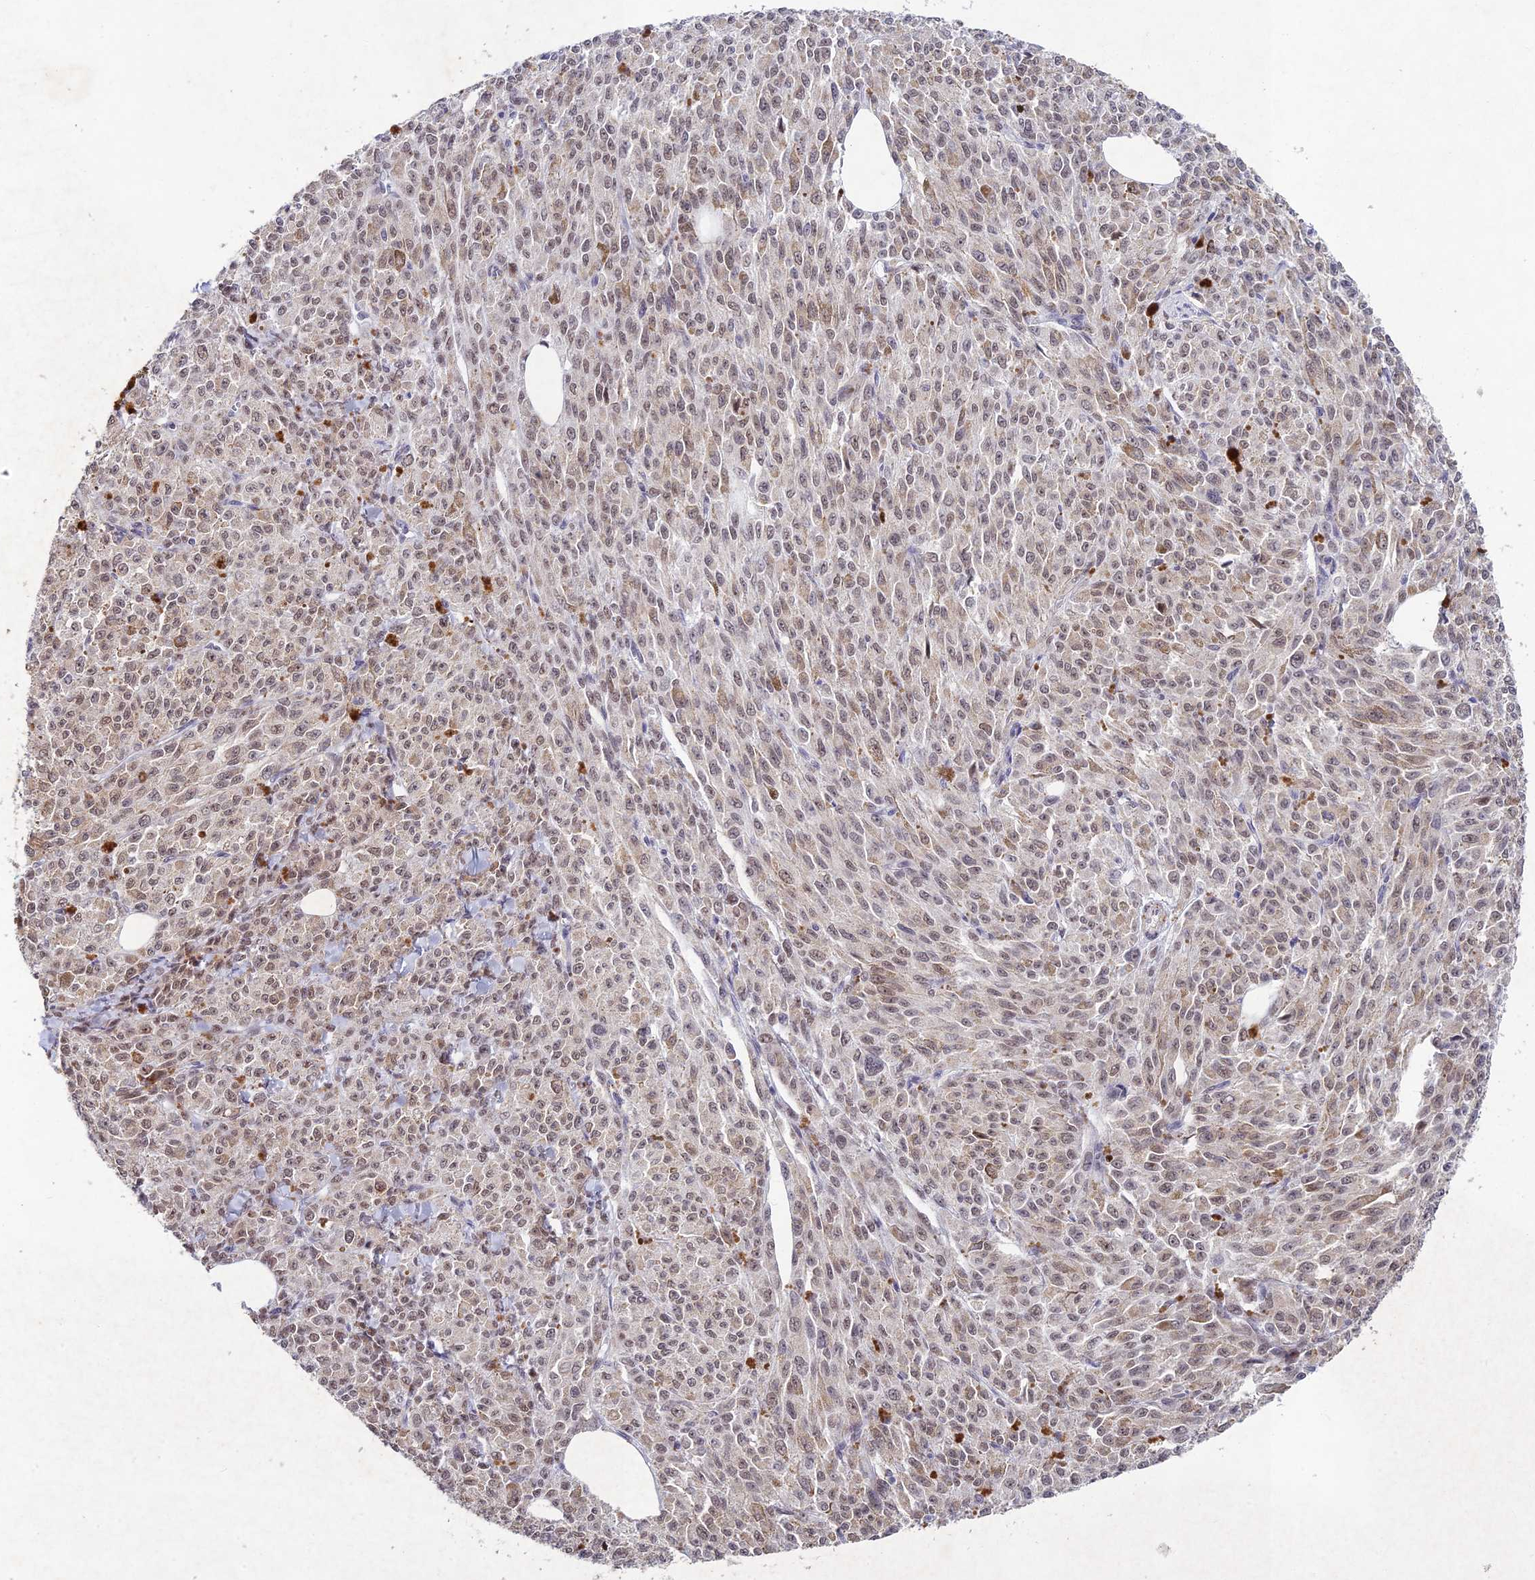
{"staining": {"intensity": "weak", "quantity": "25%-75%", "location": "cytoplasmic/membranous,nuclear"}, "tissue": "melanoma", "cell_type": "Tumor cells", "image_type": "cancer", "snomed": [{"axis": "morphology", "description": "Malignant melanoma, NOS"}, {"axis": "topography", "description": "Skin"}], "caption": "Immunohistochemistry (IHC) histopathology image of neoplastic tissue: human malignant melanoma stained using IHC shows low levels of weak protein expression localized specifically in the cytoplasmic/membranous and nuclear of tumor cells, appearing as a cytoplasmic/membranous and nuclear brown color.", "gene": "RAVER1", "patient": {"sex": "female", "age": 52}}